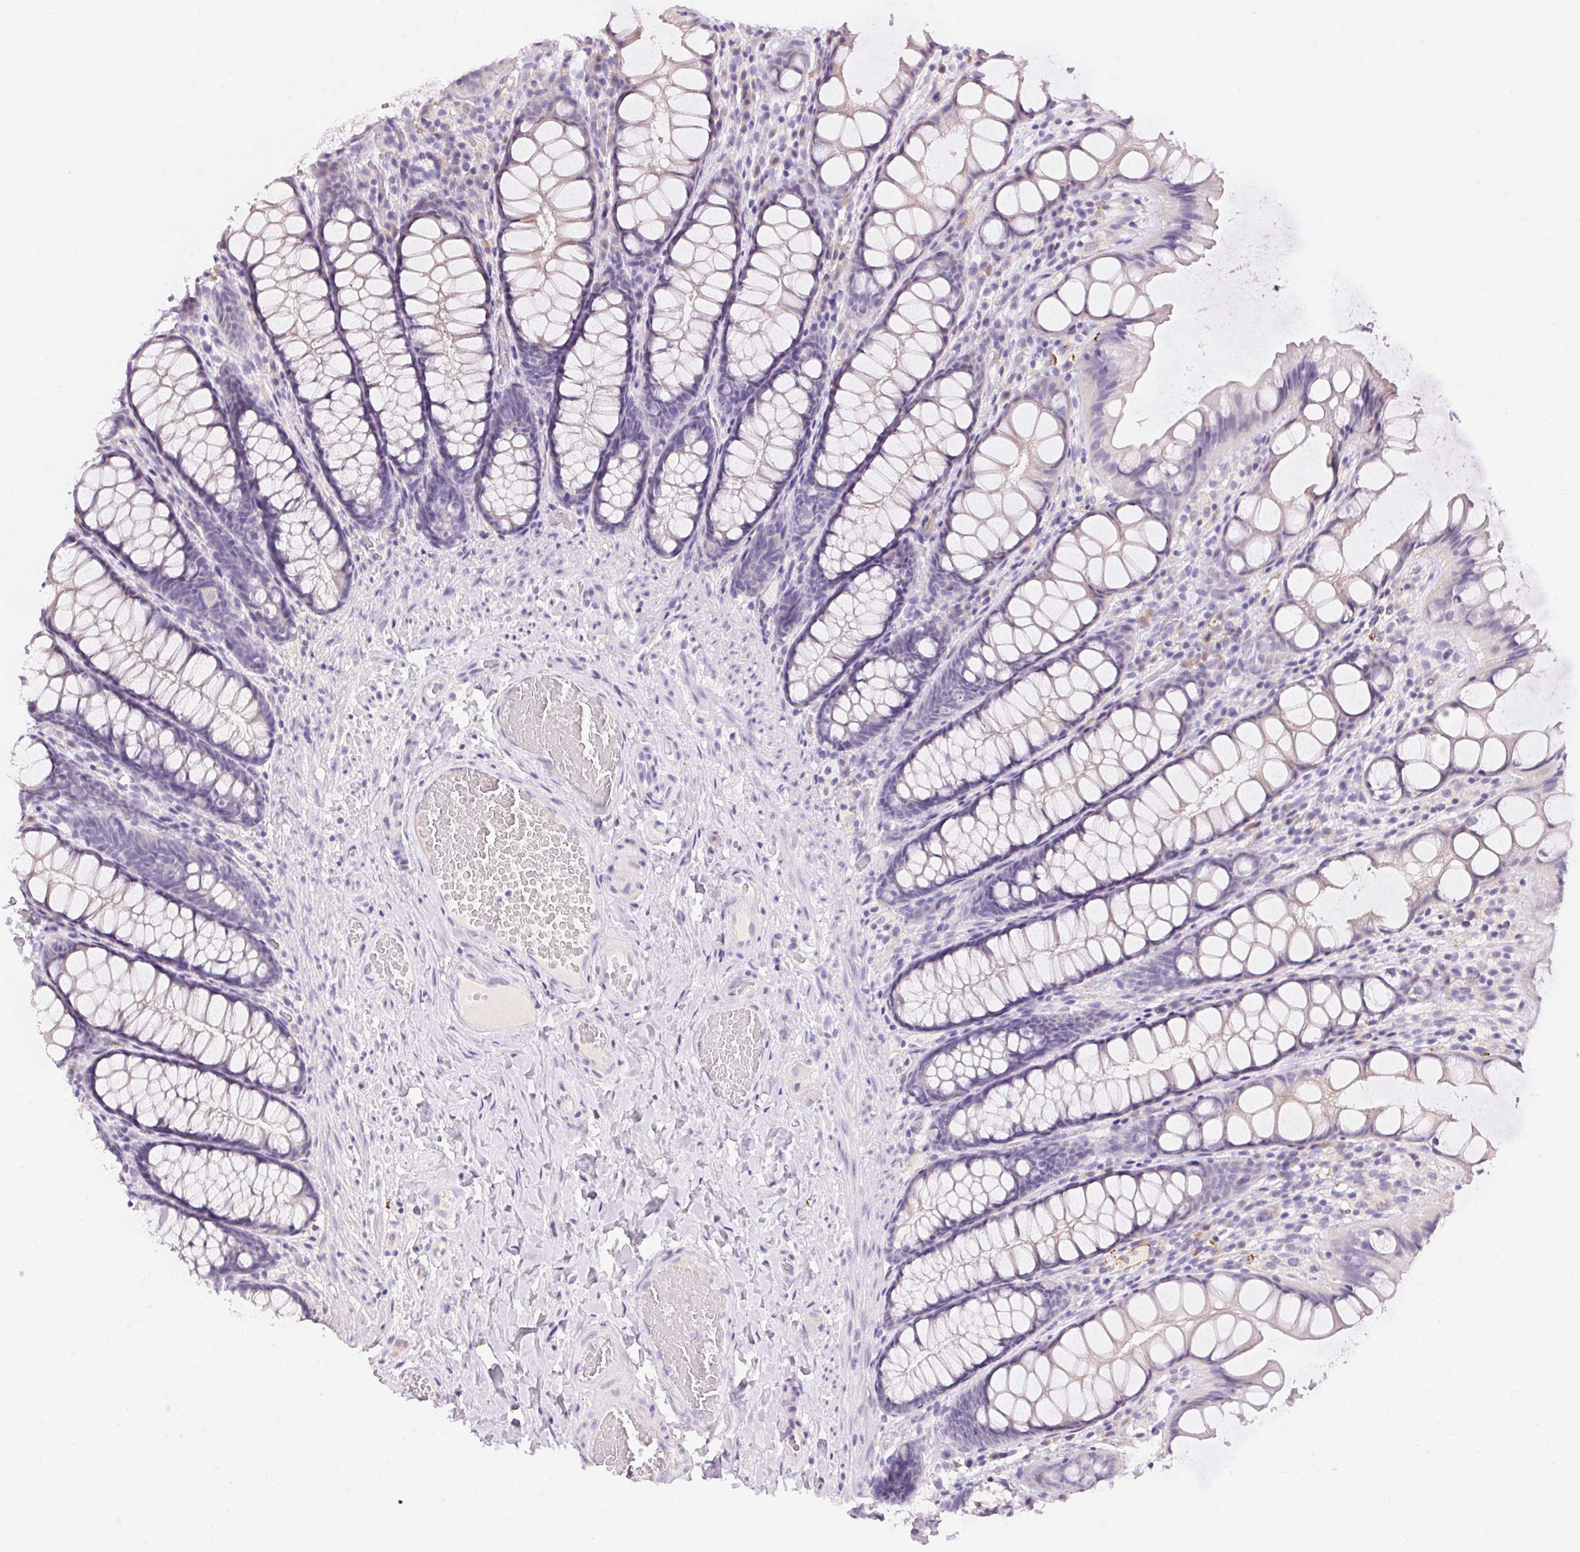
{"staining": {"intensity": "negative", "quantity": "none", "location": "none"}, "tissue": "colon", "cell_type": "Endothelial cells", "image_type": "normal", "snomed": [{"axis": "morphology", "description": "Normal tissue, NOS"}, {"axis": "topography", "description": "Colon"}], "caption": "Image shows no significant protein staining in endothelial cells of unremarkable colon. The staining is performed using DAB brown chromogen with nuclei counter-stained in using hematoxylin.", "gene": "PNLIPRP3", "patient": {"sex": "male", "age": 47}}